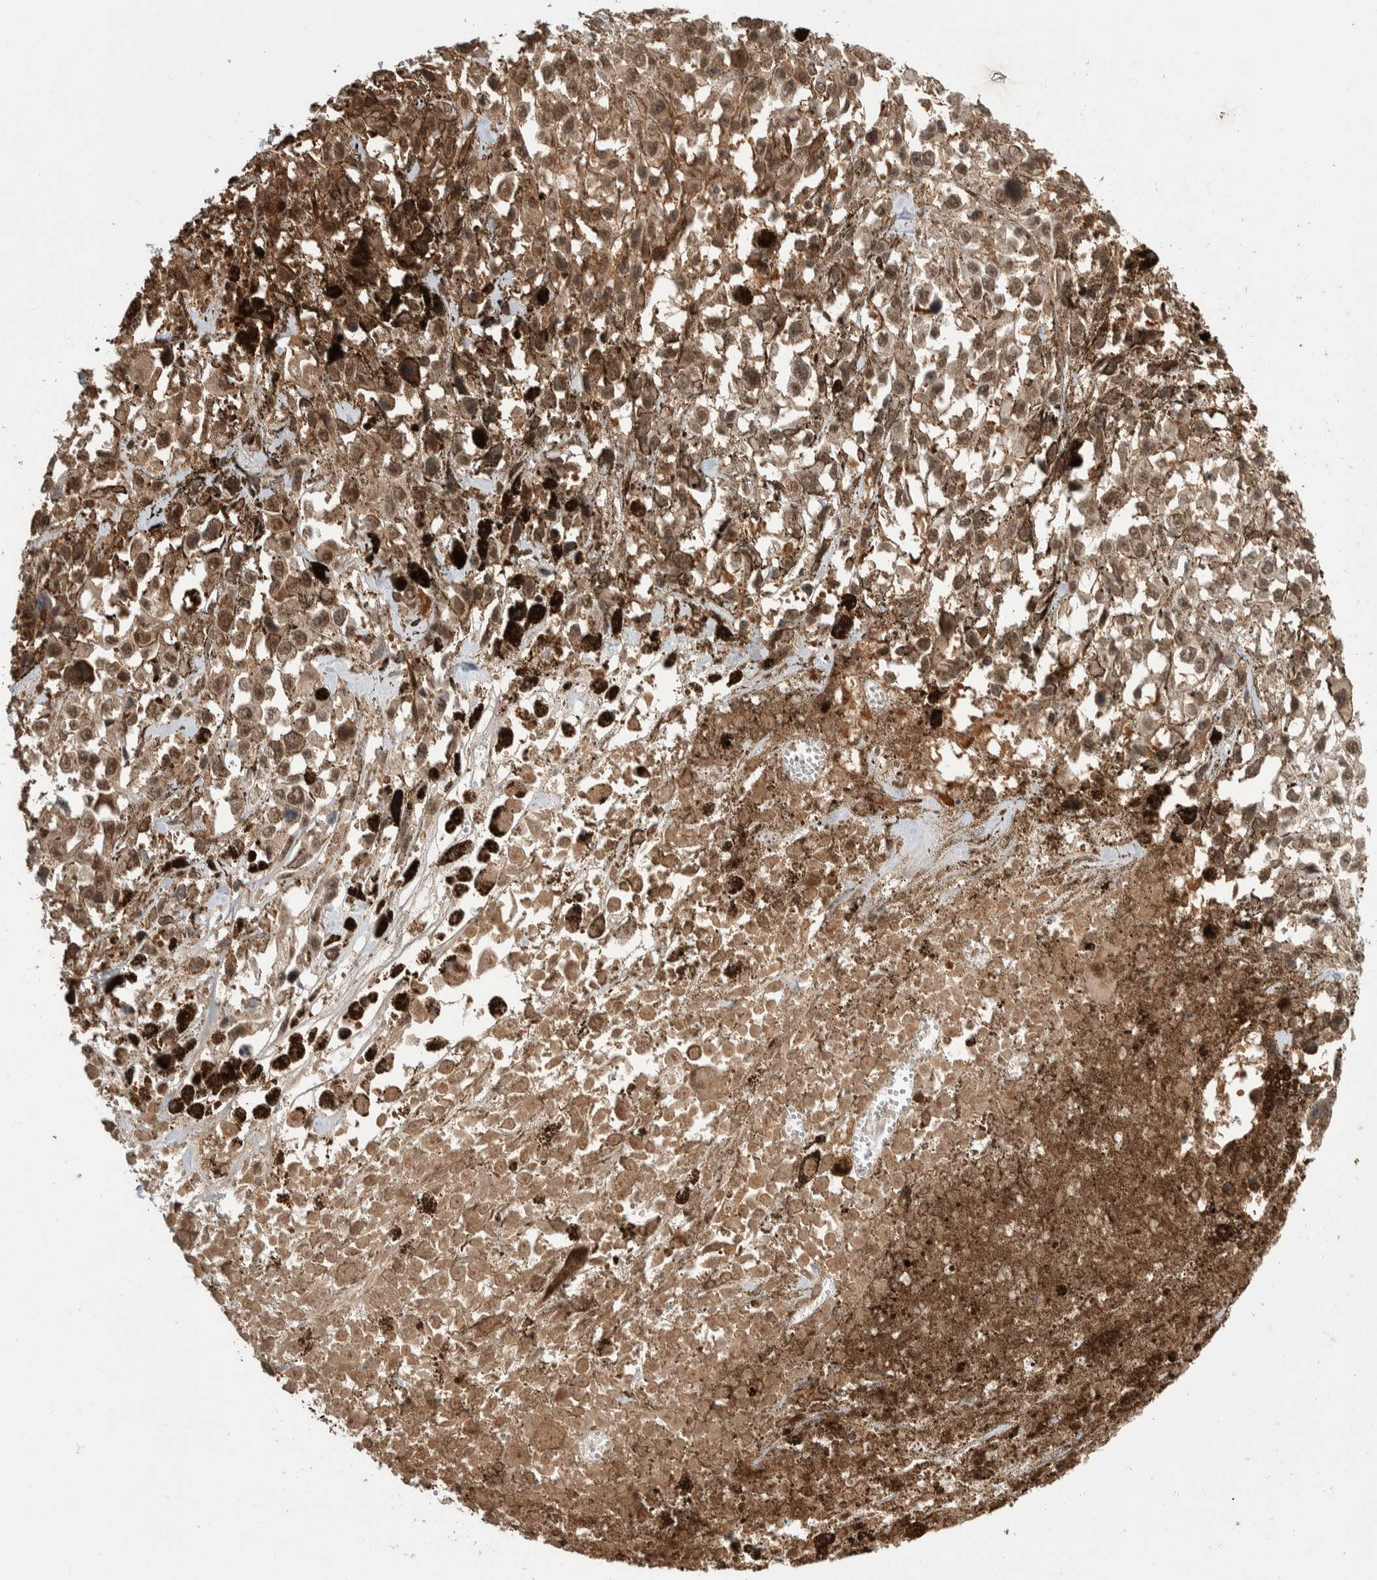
{"staining": {"intensity": "moderate", "quantity": ">75%", "location": "cytoplasmic/membranous,nuclear"}, "tissue": "melanoma", "cell_type": "Tumor cells", "image_type": "cancer", "snomed": [{"axis": "morphology", "description": "Malignant melanoma, Metastatic site"}, {"axis": "topography", "description": "Lymph node"}], "caption": "Immunohistochemistry (IHC) (DAB (3,3'-diaminobenzidine)) staining of human melanoma displays moderate cytoplasmic/membranous and nuclear protein expression in approximately >75% of tumor cells.", "gene": "ZNF592", "patient": {"sex": "male", "age": 59}}